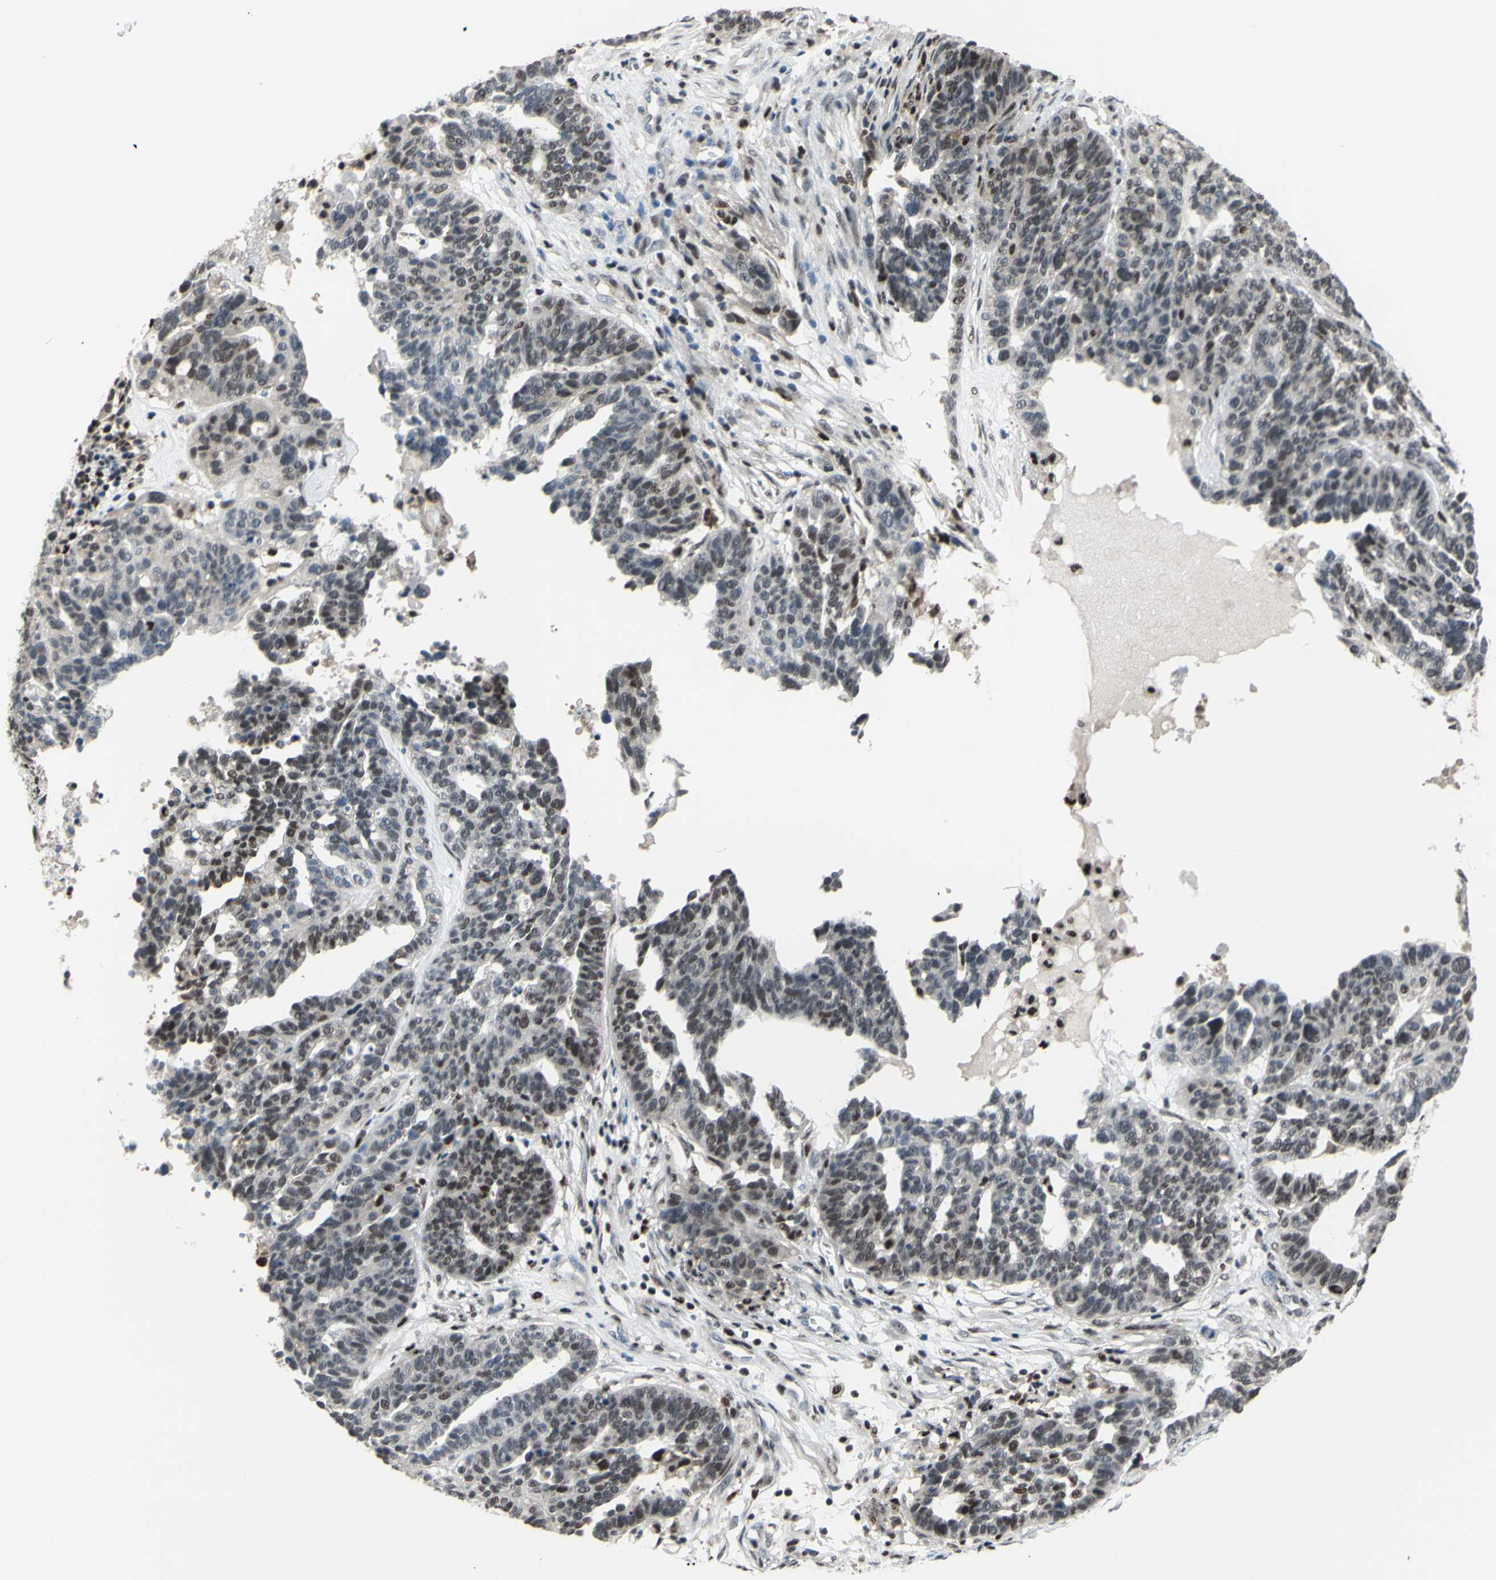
{"staining": {"intensity": "weak", "quantity": "25%-75%", "location": "nuclear"}, "tissue": "ovarian cancer", "cell_type": "Tumor cells", "image_type": "cancer", "snomed": [{"axis": "morphology", "description": "Cystadenocarcinoma, serous, NOS"}, {"axis": "topography", "description": "Ovary"}], "caption": "Brown immunohistochemical staining in serous cystadenocarcinoma (ovarian) reveals weak nuclear staining in approximately 25%-75% of tumor cells.", "gene": "FKBP5", "patient": {"sex": "female", "age": 59}}